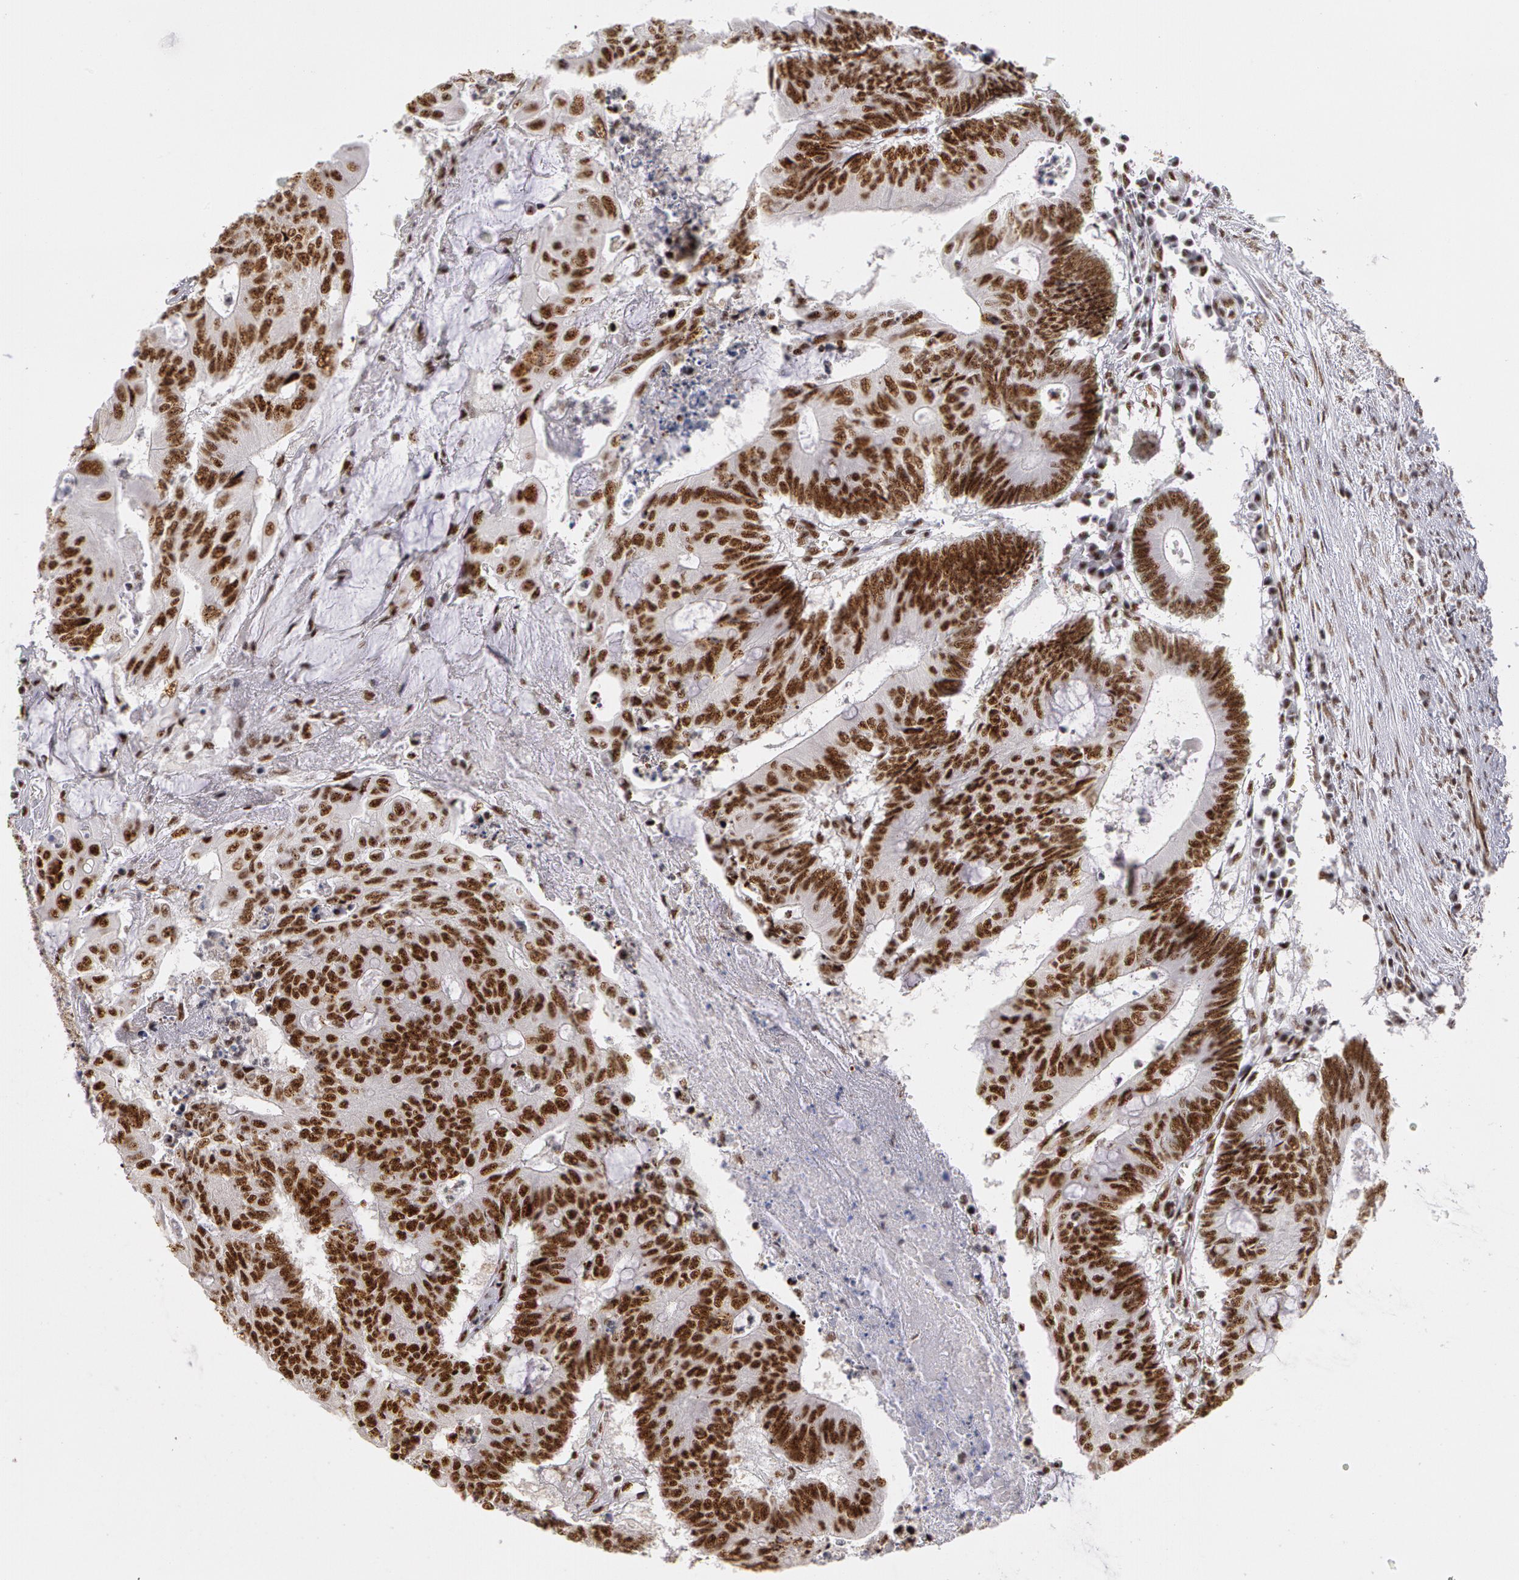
{"staining": {"intensity": "strong", "quantity": ">75%", "location": "nuclear"}, "tissue": "colorectal cancer", "cell_type": "Tumor cells", "image_type": "cancer", "snomed": [{"axis": "morphology", "description": "Adenocarcinoma, NOS"}, {"axis": "topography", "description": "Colon"}], "caption": "IHC of colorectal cancer (adenocarcinoma) reveals high levels of strong nuclear staining in about >75% of tumor cells. Immunohistochemistry (ihc) stains the protein of interest in brown and the nuclei are stained blue.", "gene": "PNN", "patient": {"sex": "male", "age": 65}}